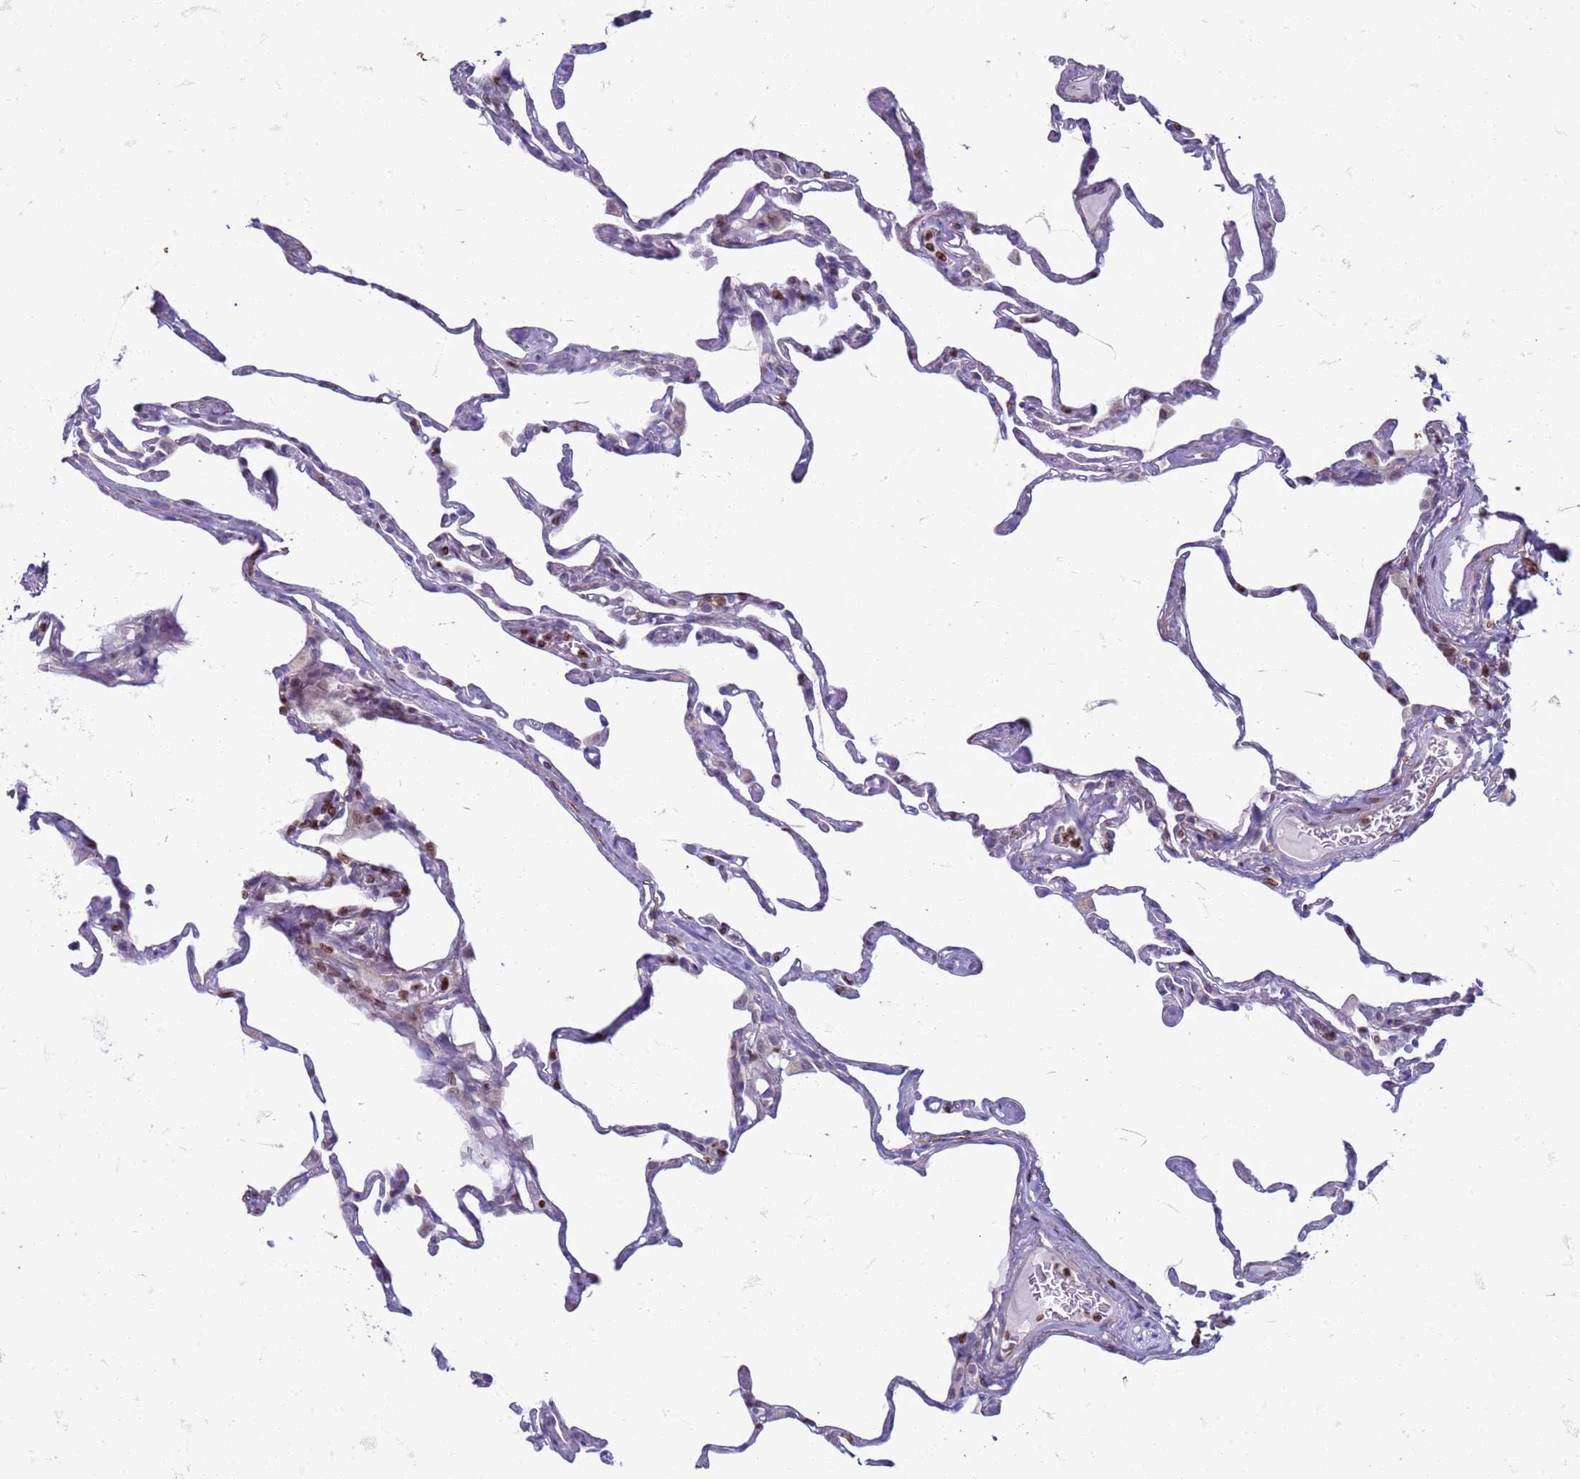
{"staining": {"intensity": "moderate", "quantity": "25%-75%", "location": "cytoplasmic/membranous,nuclear"}, "tissue": "lung", "cell_type": "Alveolar cells", "image_type": "normal", "snomed": [{"axis": "morphology", "description": "Normal tissue, NOS"}, {"axis": "topography", "description": "Lung"}], "caption": "Immunohistochemistry photomicrograph of normal lung stained for a protein (brown), which exhibits medium levels of moderate cytoplasmic/membranous,nuclear expression in about 25%-75% of alveolar cells.", "gene": "METTL25B", "patient": {"sex": "male", "age": 65}}